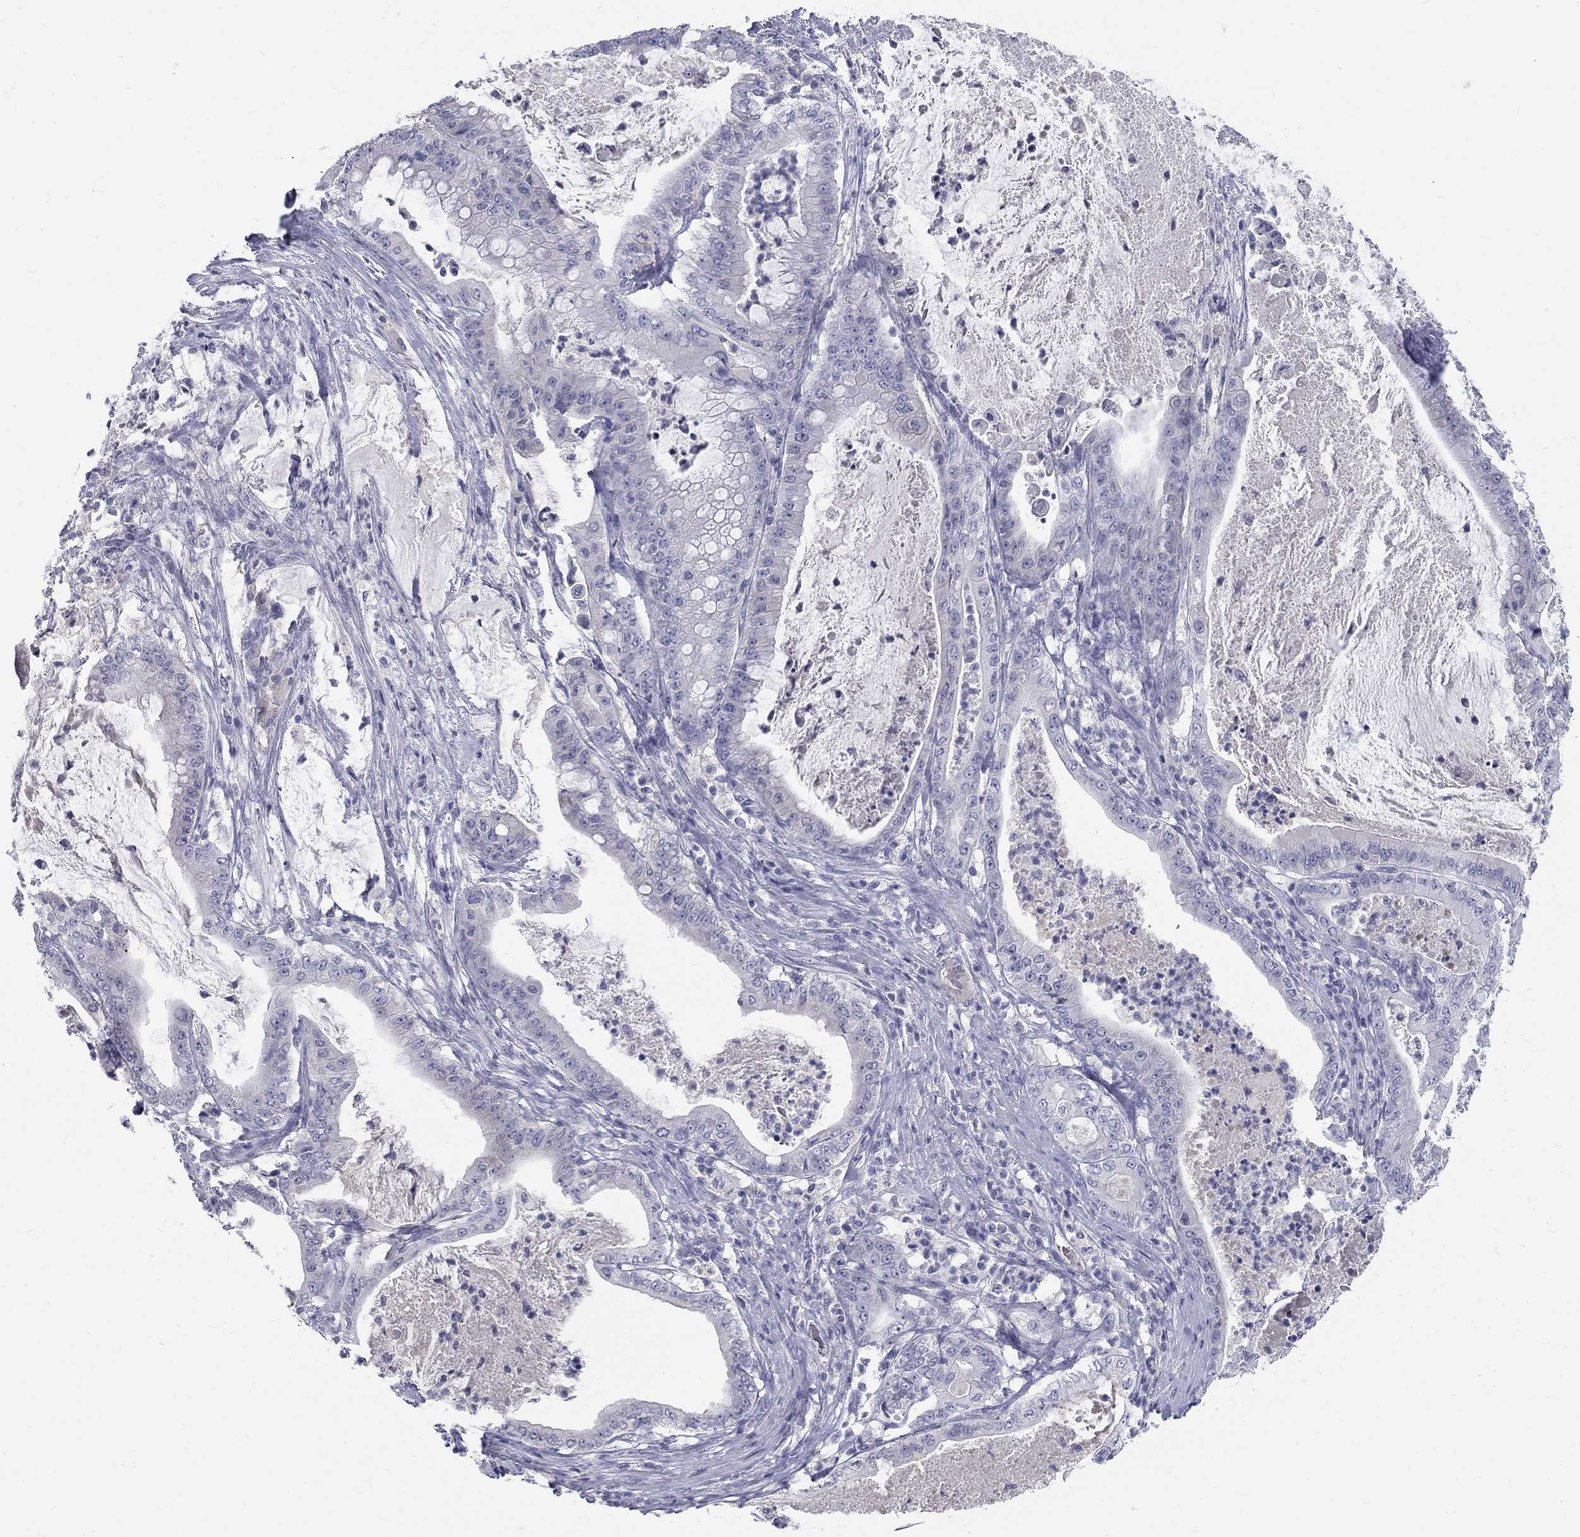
{"staining": {"intensity": "negative", "quantity": "none", "location": "none"}, "tissue": "pancreatic cancer", "cell_type": "Tumor cells", "image_type": "cancer", "snomed": [{"axis": "morphology", "description": "Adenocarcinoma, NOS"}, {"axis": "topography", "description": "Pancreas"}], "caption": "Tumor cells are negative for protein expression in human pancreatic cancer. (DAB immunohistochemistry (IHC) visualized using brightfield microscopy, high magnification).", "gene": "PTH1R", "patient": {"sex": "male", "age": 71}}